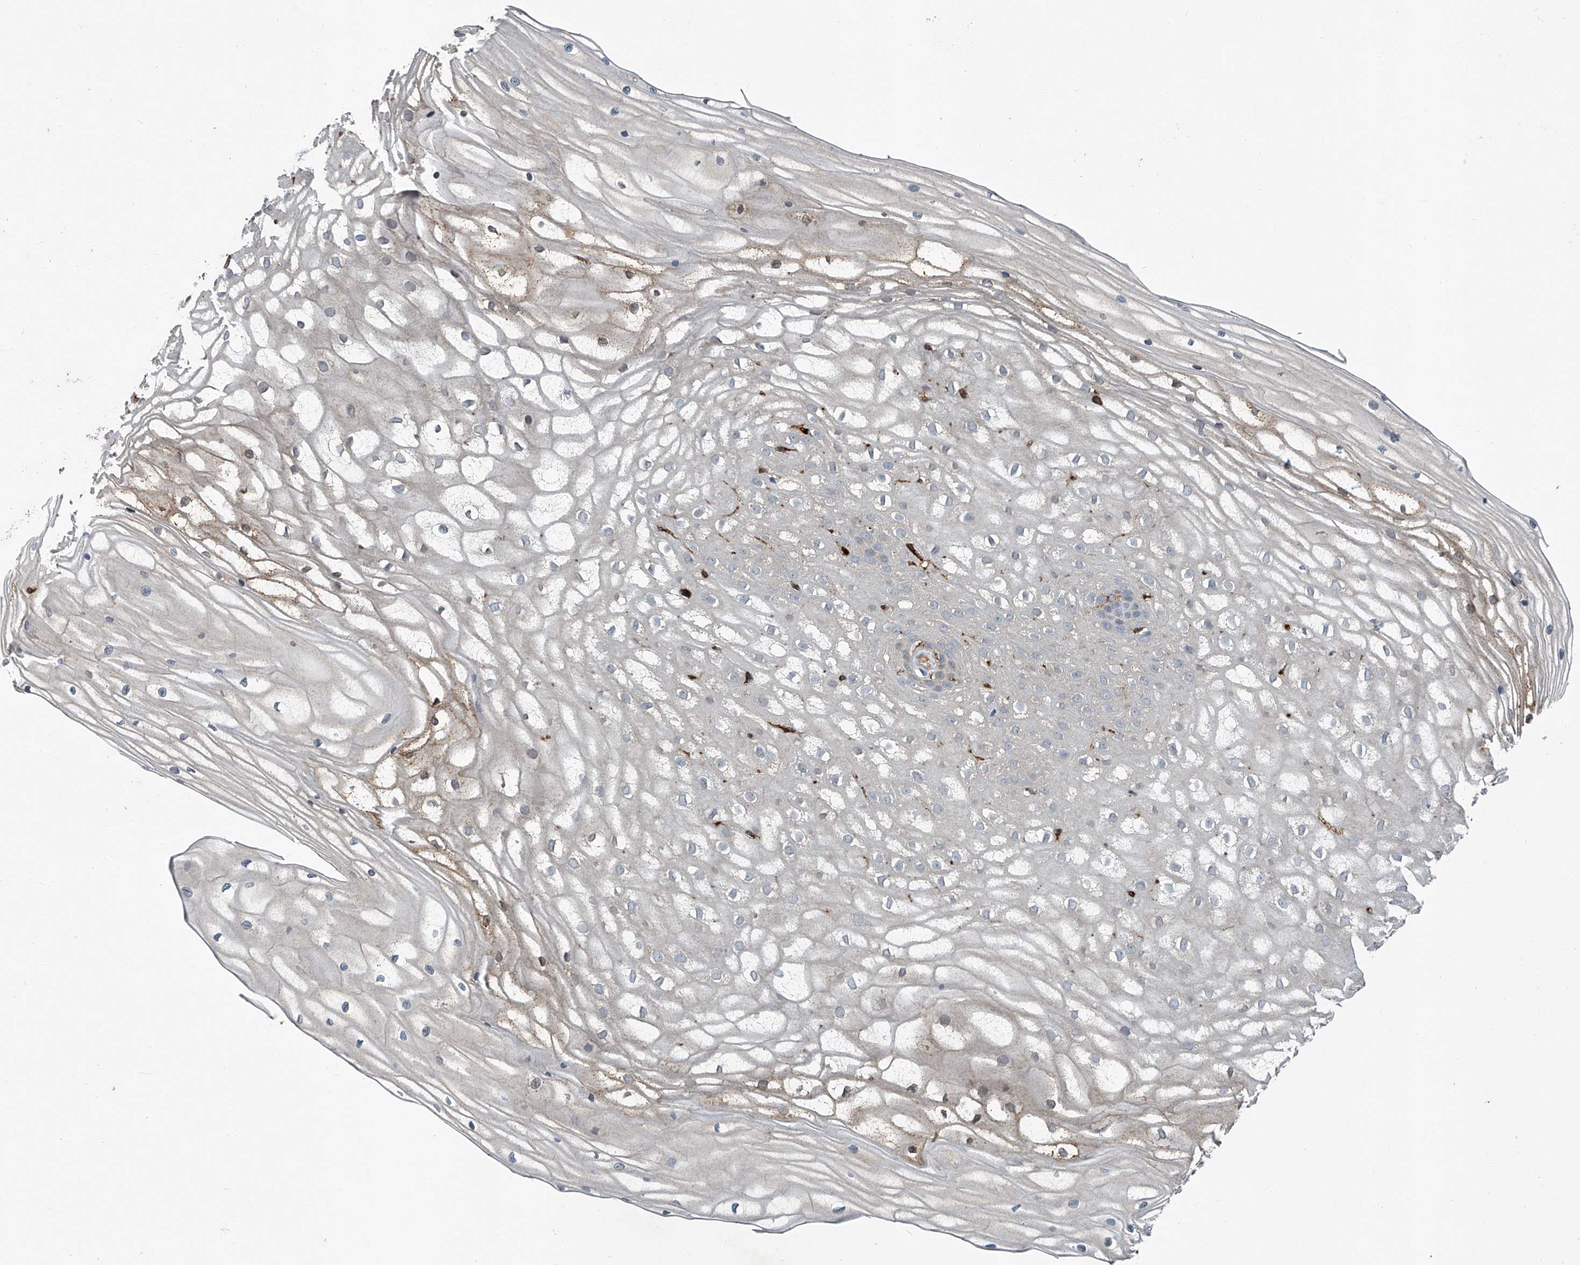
{"staining": {"intensity": "weak", "quantity": "<25%", "location": "cytoplasmic/membranous"}, "tissue": "vagina", "cell_type": "Squamous epithelial cells", "image_type": "normal", "snomed": [{"axis": "morphology", "description": "Normal tissue, NOS"}, {"axis": "topography", "description": "Vagina"}, {"axis": "topography", "description": "Cervix"}], "caption": "Human vagina stained for a protein using immunohistochemistry shows no expression in squamous epithelial cells.", "gene": "FAM167A", "patient": {"sex": "female", "age": 40}}